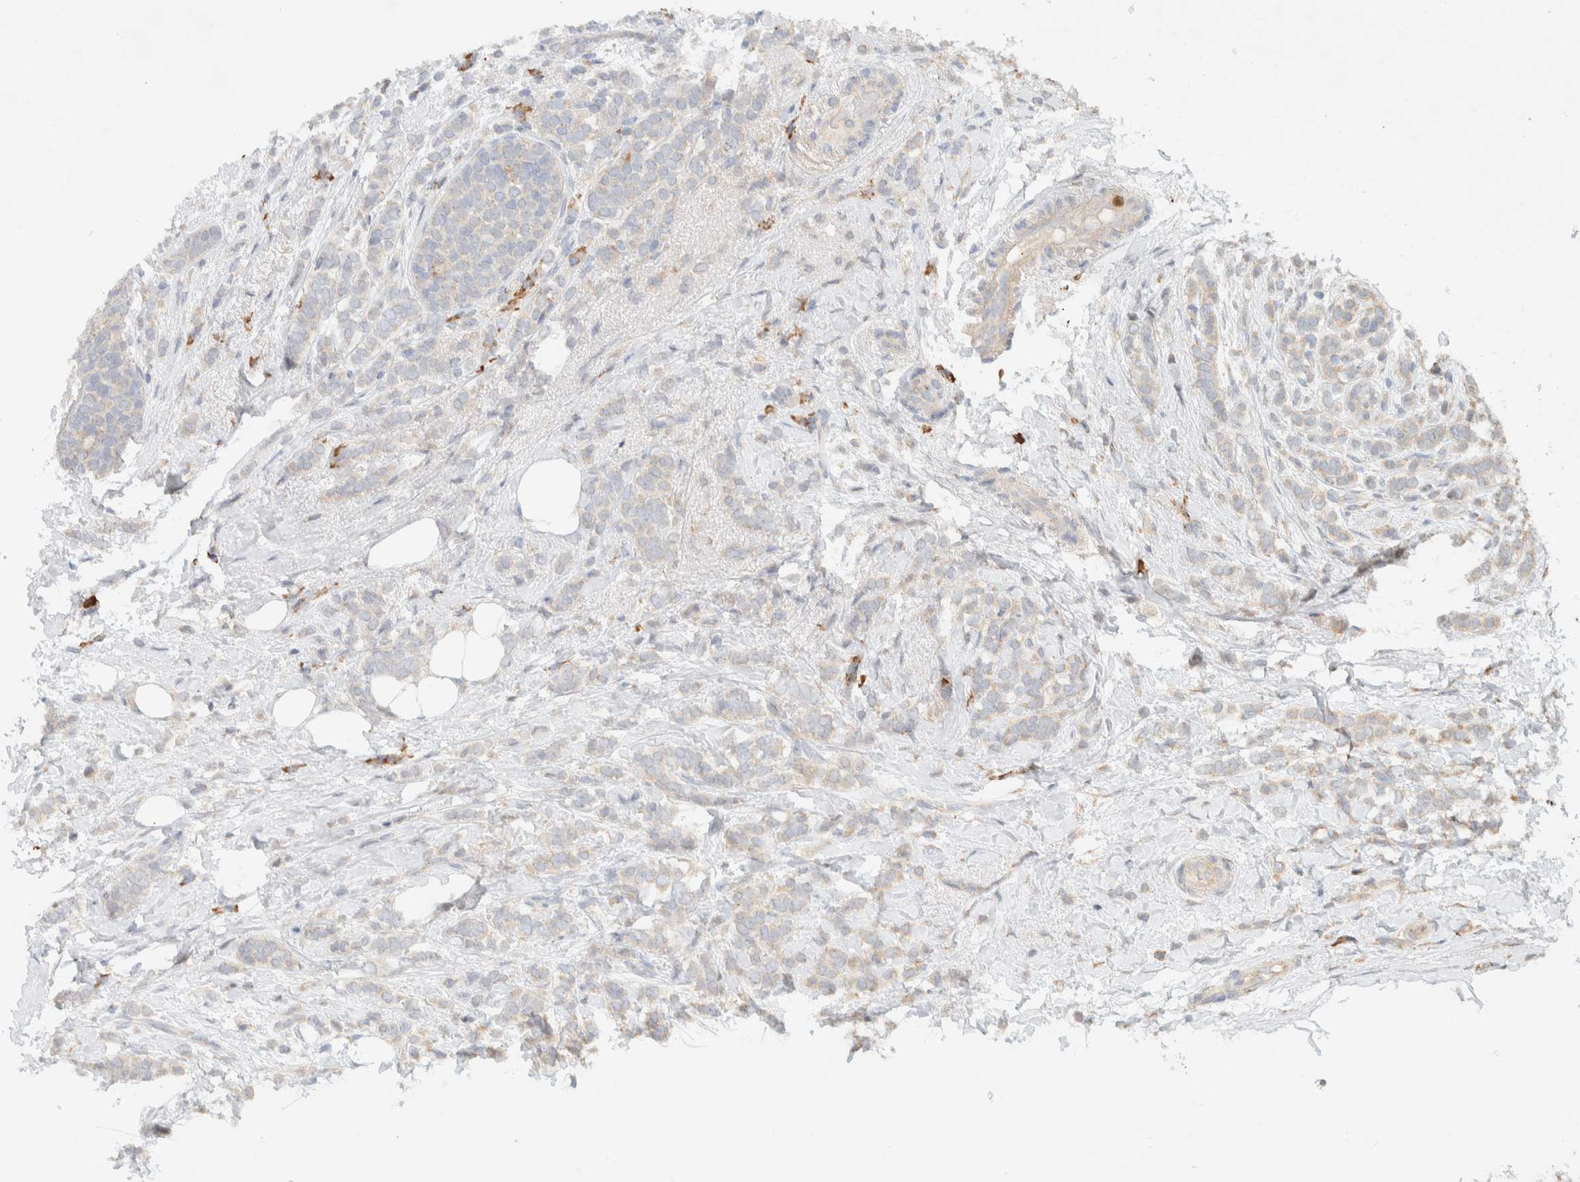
{"staining": {"intensity": "weak", "quantity": ">75%", "location": "cytoplasmic/membranous"}, "tissue": "breast cancer", "cell_type": "Tumor cells", "image_type": "cancer", "snomed": [{"axis": "morphology", "description": "Lobular carcinoma"}, {"axis": "topography", "description": "Breast"}], "caption": "Immunohistochemical staining of breast cancer (lobular carcinoma) displays low levels of weak cytoplasmic/membranous protein expression in approximately >75% of tumor cells.", "gene": "TTC3", "patient": {"sex": "female", "age": 50}}